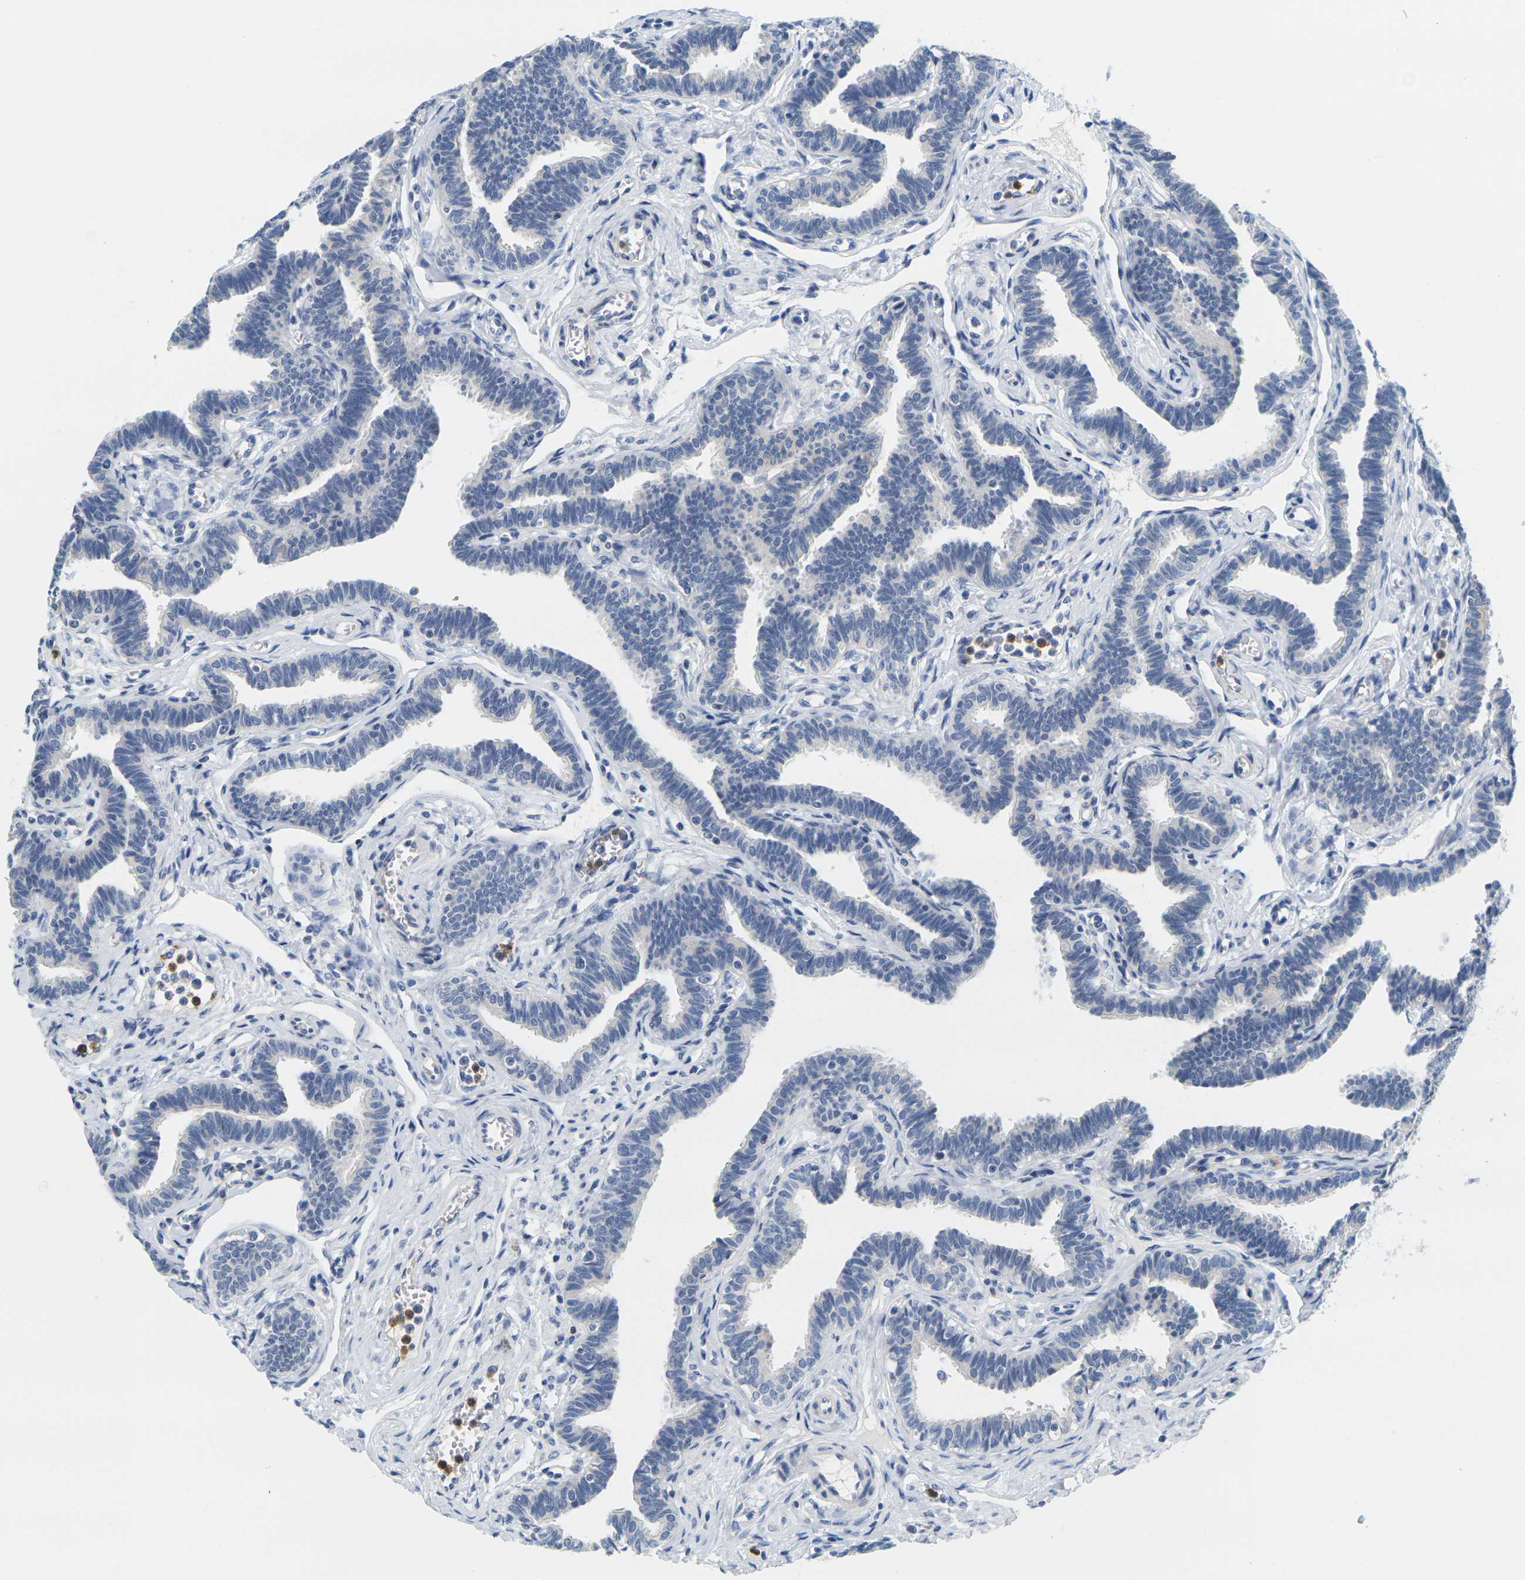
{"staining": {"intensity": "negative", "quantity": "none", "location": "none"}, "tissue": "fallopian tube", "cell_type": "Glandular cells", "image_type": "normal", "snomed": [{"axis": "morphology", "description": "Normal tissue, NOS"}, {"axis": "topography", "description": "Fallopian tube"}, {"axis": "topography", "description": "Ovary"}], "caption": "A high-resolution image shows immunohistochemistry (IHC) staining of unremarkable fallopian tube, which reveals no significant positivity in glandular cells. The staining is performed using DAB (3,3'-diaminobenzidine) brown chromogen with nuclei counter-stained in using hematoxylin.", "gene": "KLK5", "patient": {"sex": "female", "age": 23}}